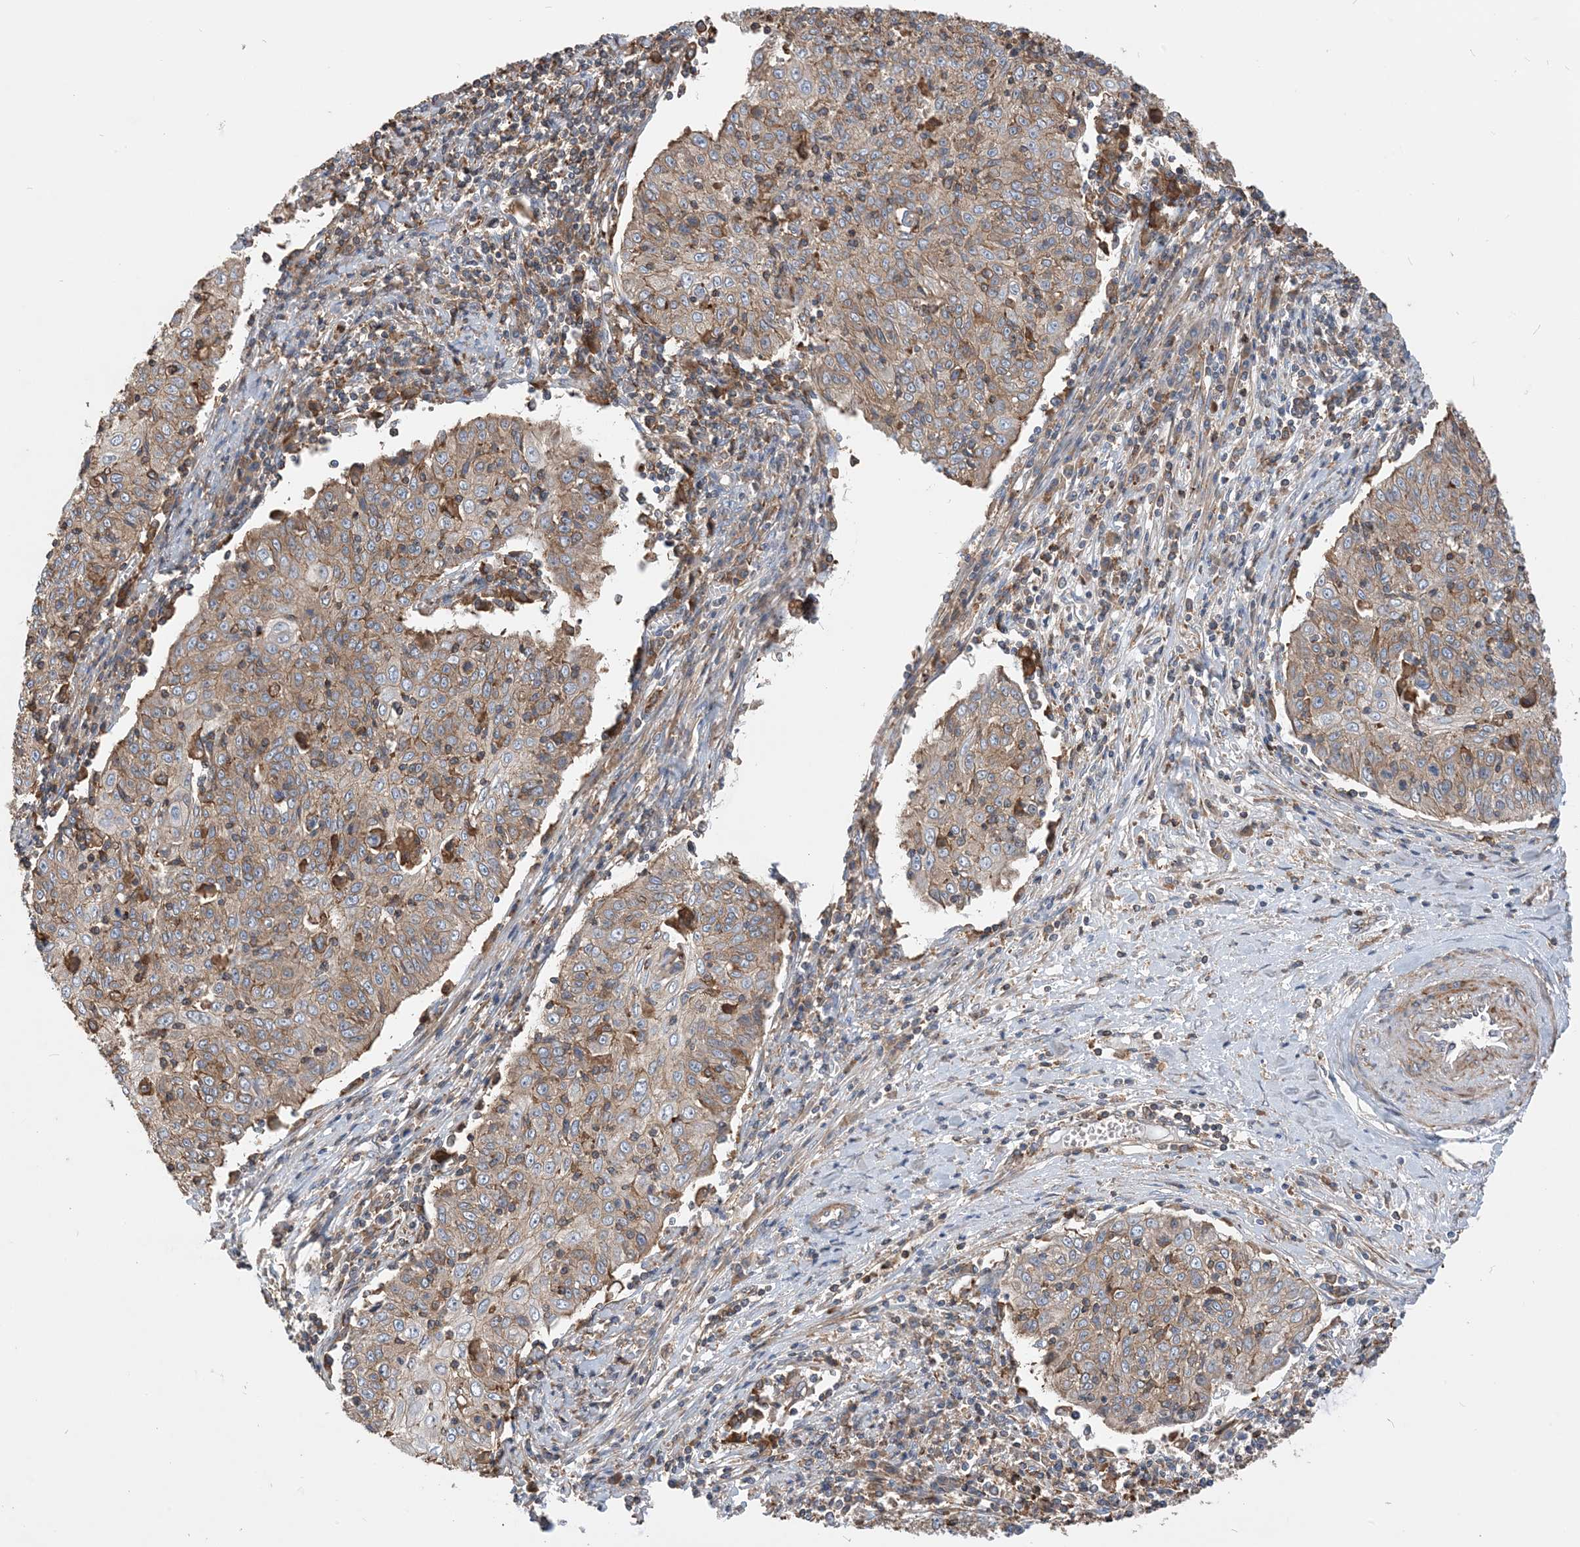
{"staining": {"intensity": "moderate", "quantity": "25%-75%", "location": "cytoplasmic/membranous"}, "tissue": "cervical cancer", "cell_type": "Tumor cells", "image_type": "cancer", "snomed": [{"axis": "morphology", "description": "Squamous cell carcinoma, NOS"}, {"axis": "topography", "description": "Cervix"}], "caption": "Cervical cancer stained for a protein (brown) exhibits moderate cytoplasmic/membranous positive positivity in about 25%-75% of tumor cells.", "gene": "PARVG", "patient": {"sex": "female", "age": 48}}